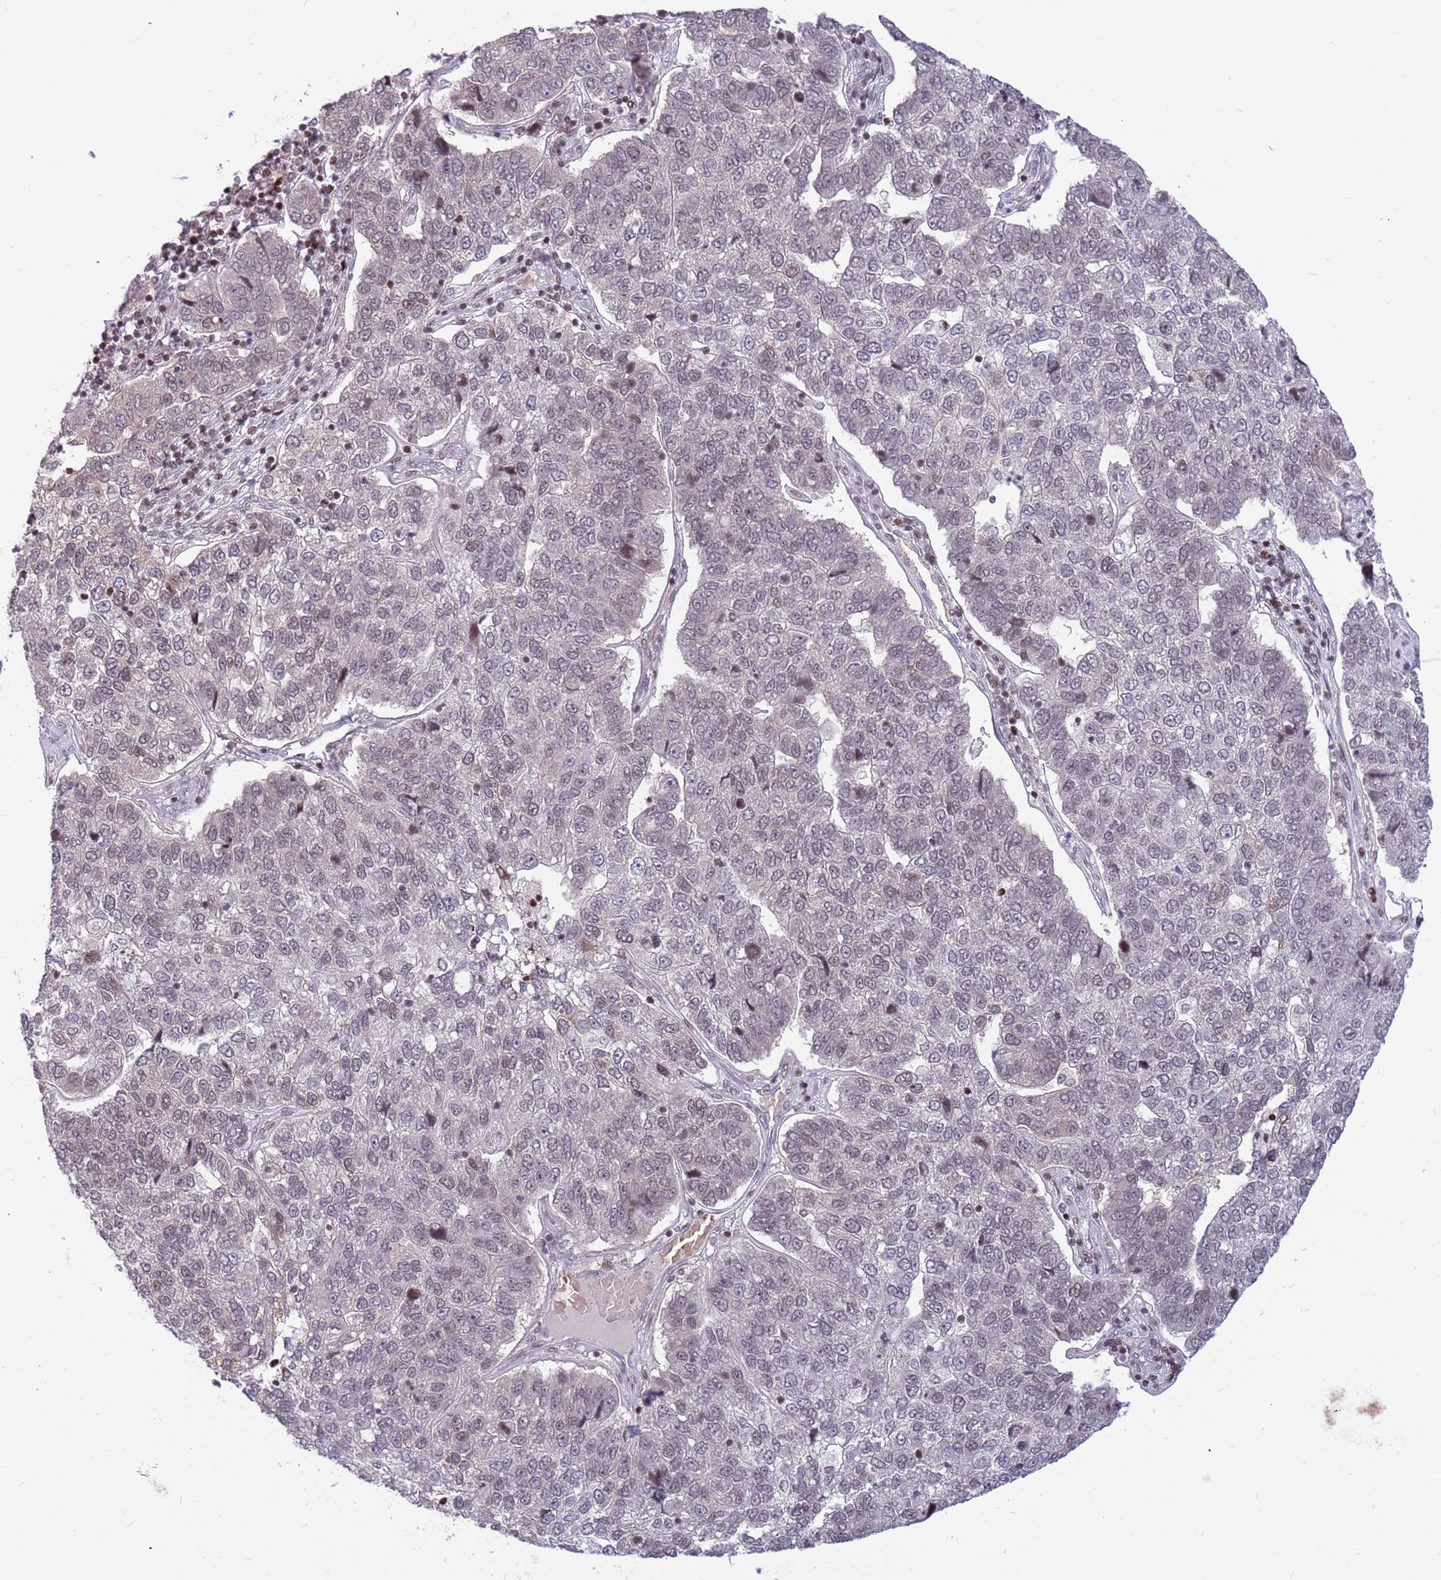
{"staining": {"intensity": "weak", "quantity": "<25%", "location": "cytoplasmic/membranous"}, "tissue": "pancreatic cancer", "cell_type": "Tumor cells", "image_type": "cancer", "snomed": [{"axis": "morphology", "description": "Adenocarcinoma, NOS"}, {"axis": "topography", "description": "Pancreas"}], "caption": "A micrograph of adenocarcinoma (pancreatic) stained for a protein reveals no brown staining in tumor cells.", "gene": "ARHGEF5", "patient": {"sex": "female", "age": 61}}